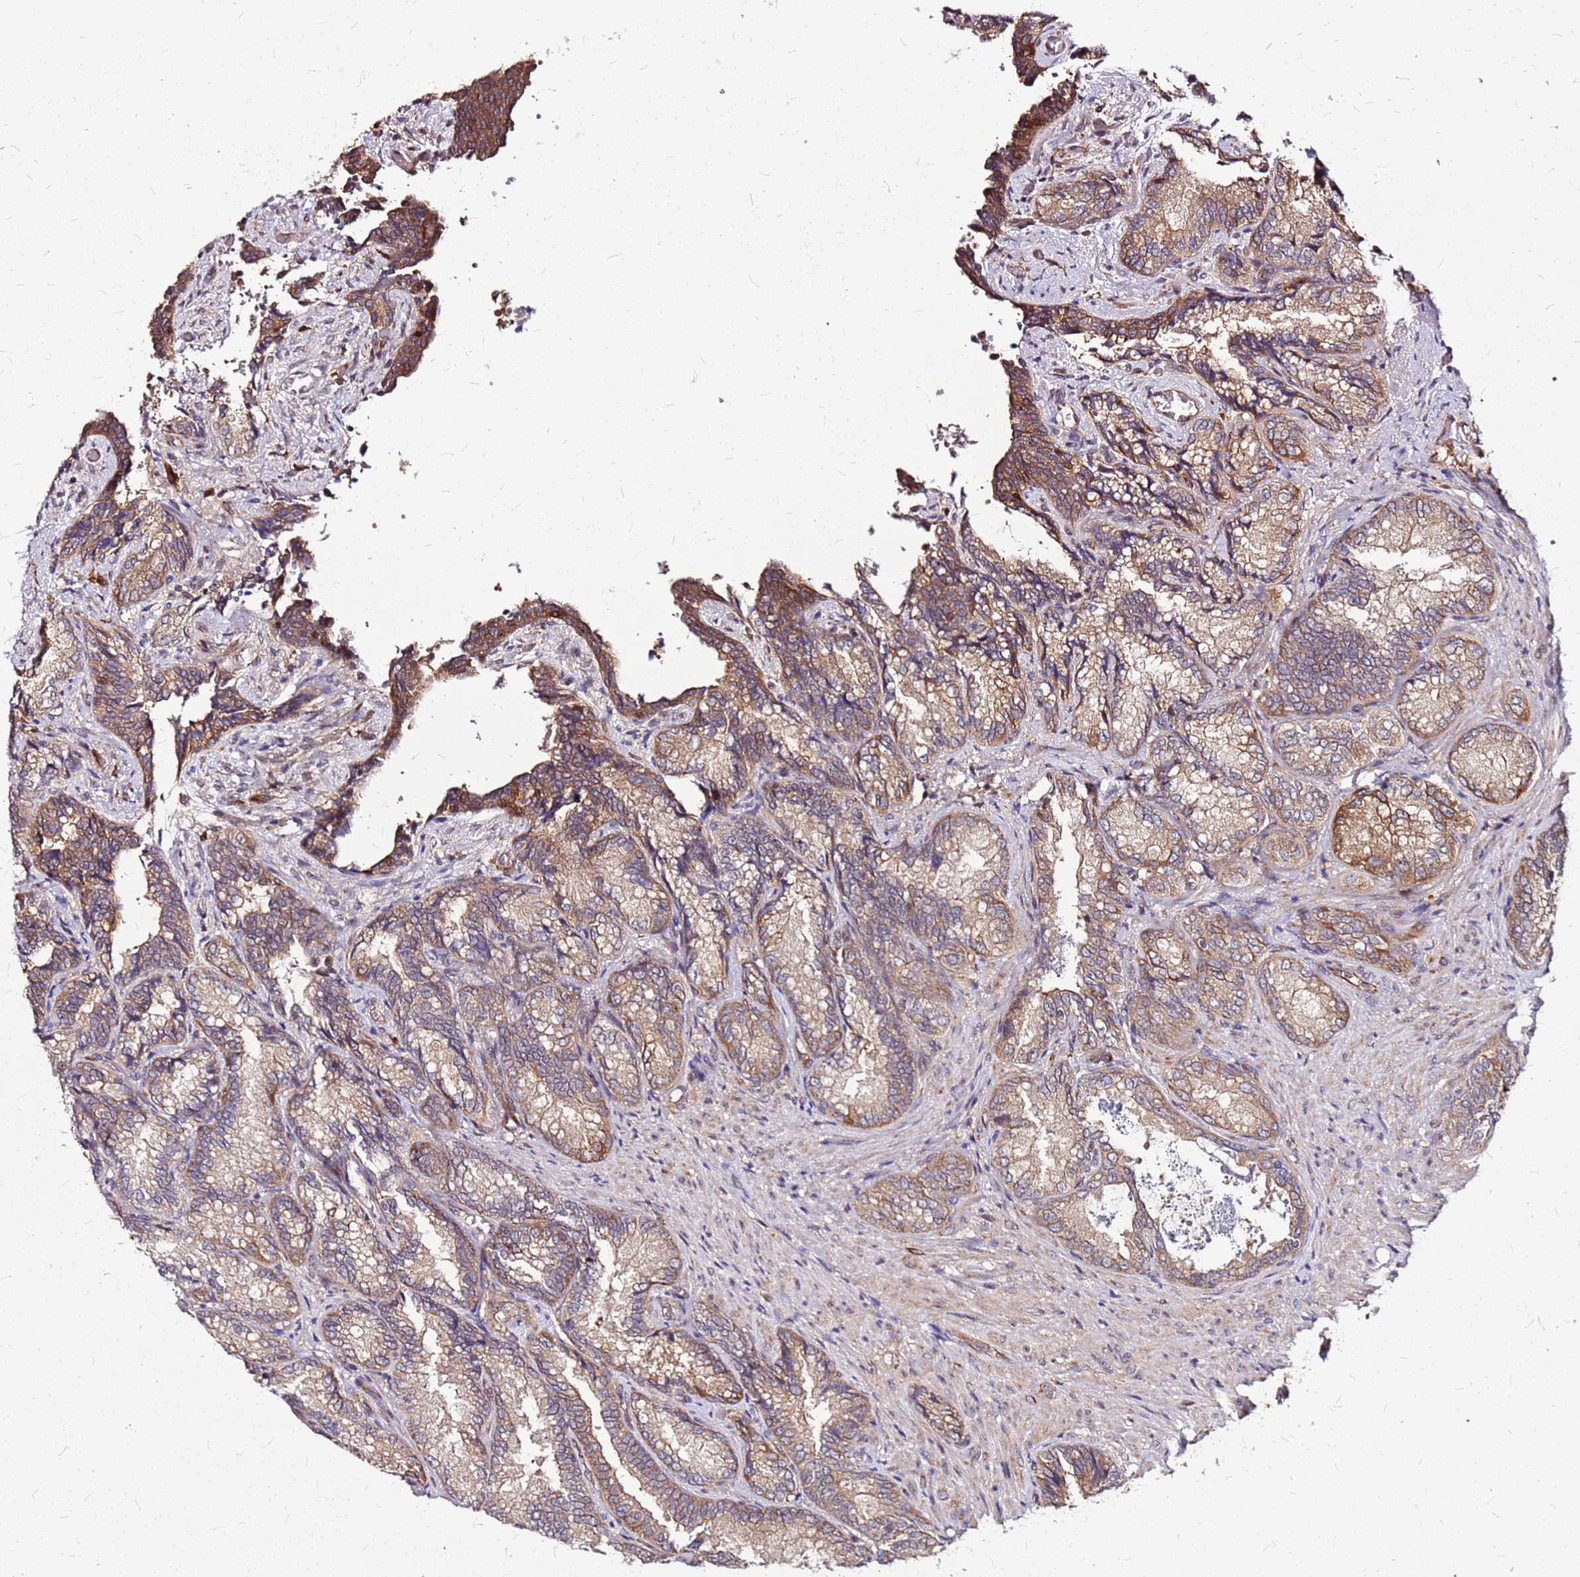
{"staining": {"intensity": "moderate", "quantity": ">75%", "location": "cytoplasmic/membranous"}, "tissue": "seminal vesicle", "cell_type": "Glandular cells", "image_type": "normal", "snomed": [{"axis": "morphology", "description": "Normal tissue, NOS"}, {"axis": "topography", "description": "Seminal veicle"}], "caption": "About >75% of glandular cells in benign human seminal vesicle display moderate cytoplasmic/membranous protein staining as visualized by brown immunohistochemical staining.", "gene": "LYPLAL1", "patient": {"sex": "male", "age": 58}}